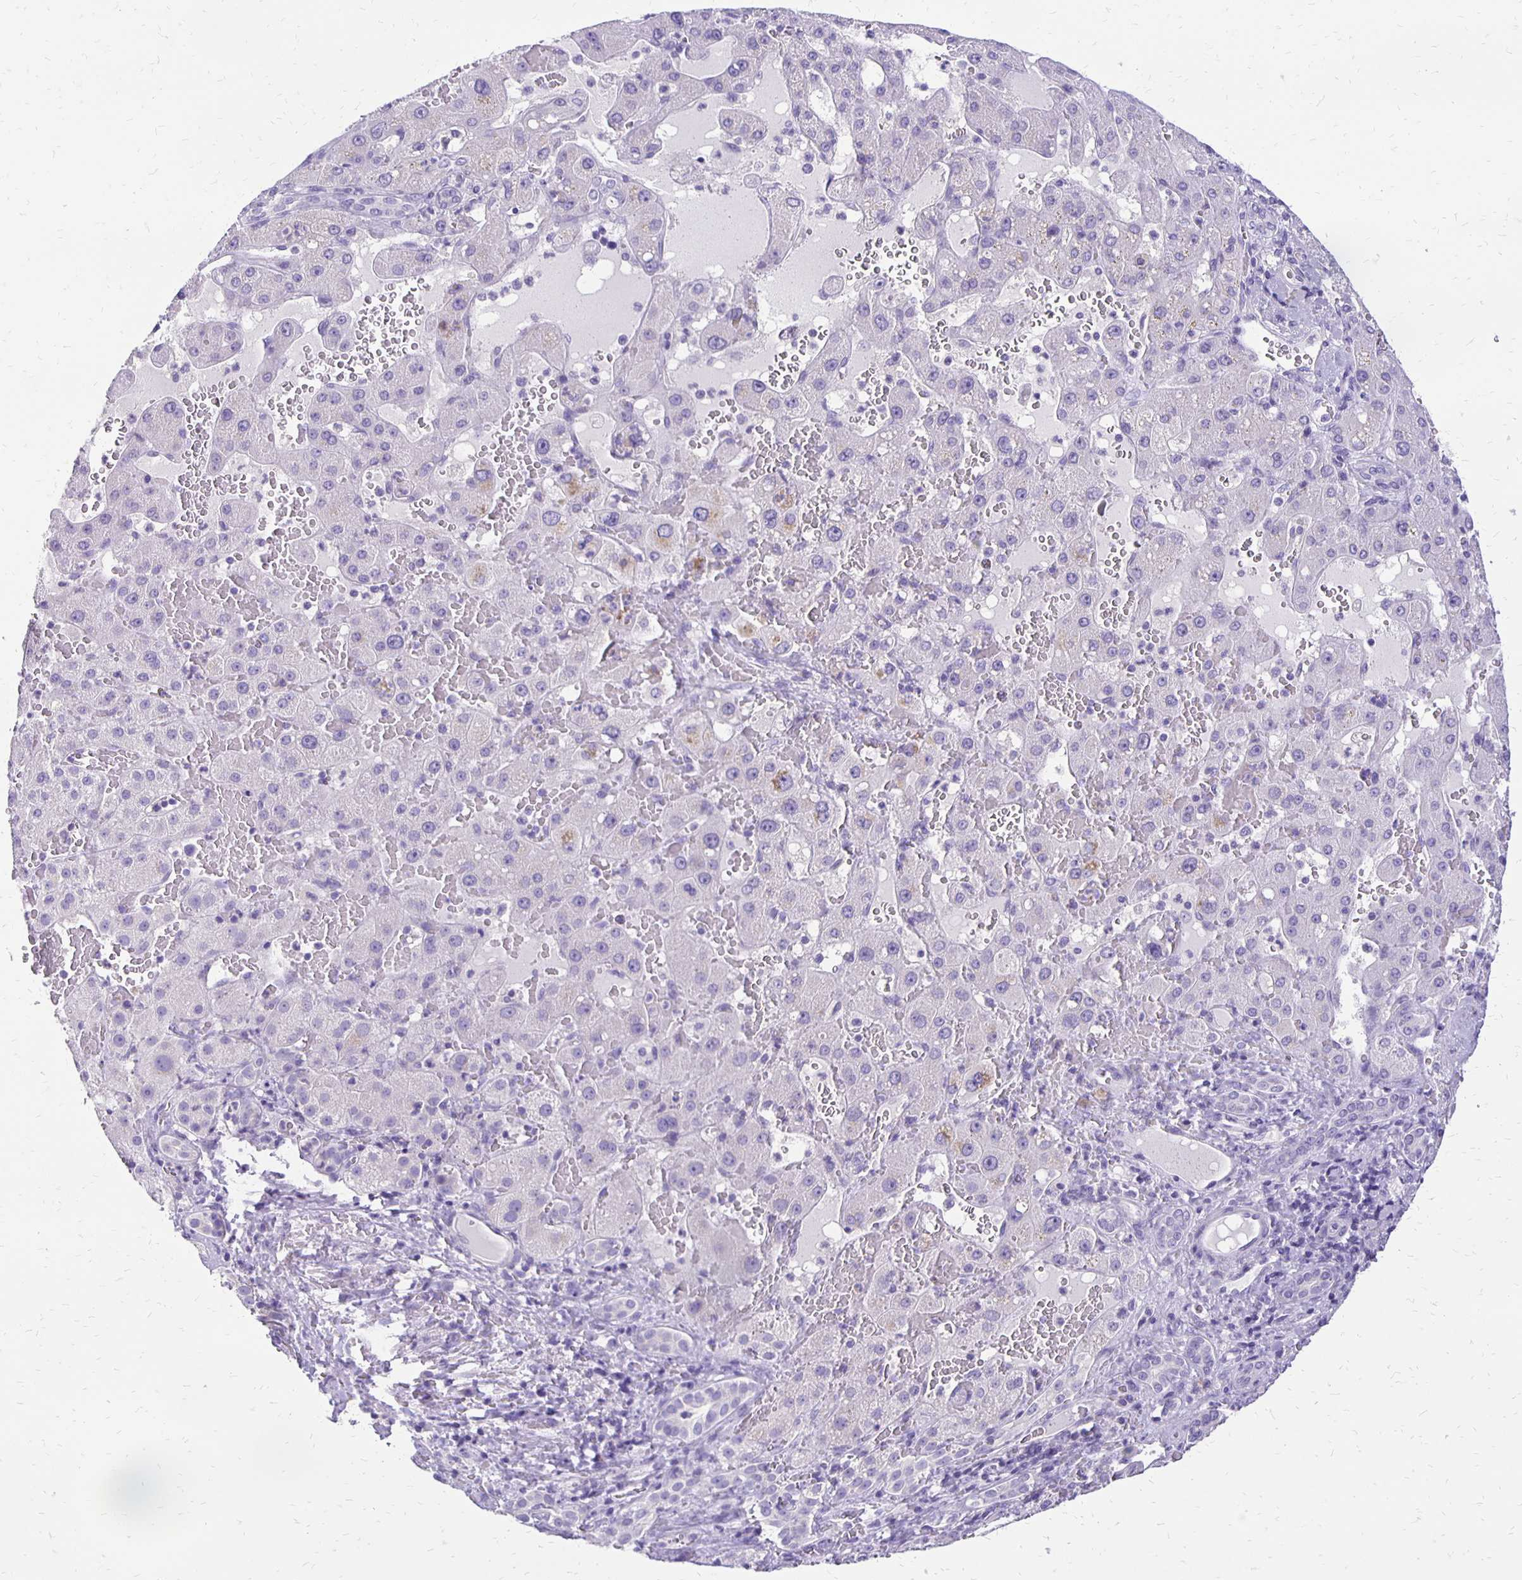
{"staining": {"intensity": "negative", "quantity": "none", "location": "none"}, "tissue": "liver cancer", "cell_type": "Tumor cells", "image_type": "cancer", "snomed": [{"axis": "morphology", "description": "Carcinoma, Hepatocellular, NOS"}, {"axis": "topography", "description": "Liver"}], "caption": "Liver hepatocellular carcinoma was stained to show a protein in brown. There is no significant positivity in tumor cells.", "gene": "ANKRD45", "patient": {"sex": "female", "age": 73}}